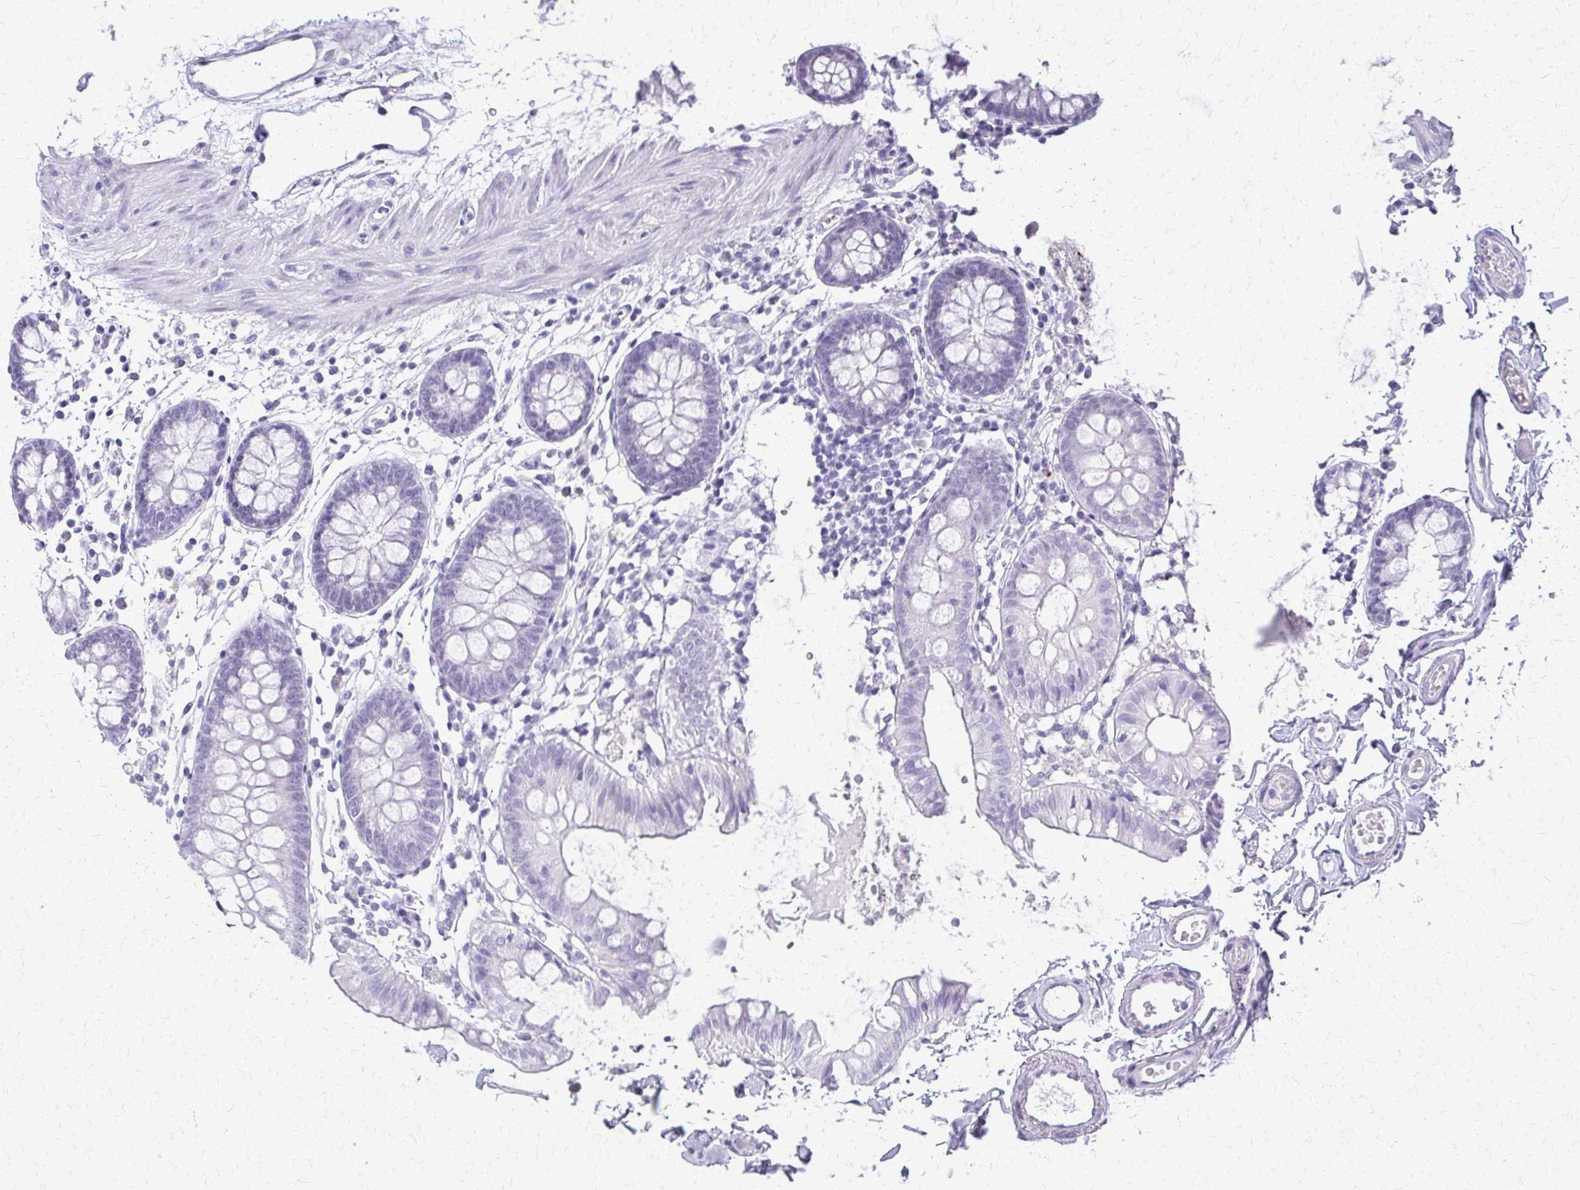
{"staining": {"intensity": "negative", "quantity": "none", "location": "none"}, "tissue": "colon", "cell_type": "Endothelial cells", "image_type": "normal", "snomed": [{"axis": "morphology", "description": "Normal tissue, NOS"}, {"axis": "topography", "description": "Colon"}], "caption": "Immunohistochemistry photomicrograph of unremarkable colon stained for a protein (brown), which shows no expression in endothelial cells. The staining was performed using DAB to visualize the protein expression in brown, while the nuclei were stained in blue with hematoxylin (Magnification: 20x).", "gene": "FAM162B", "patient": {"sex": "female", "age": 84}}